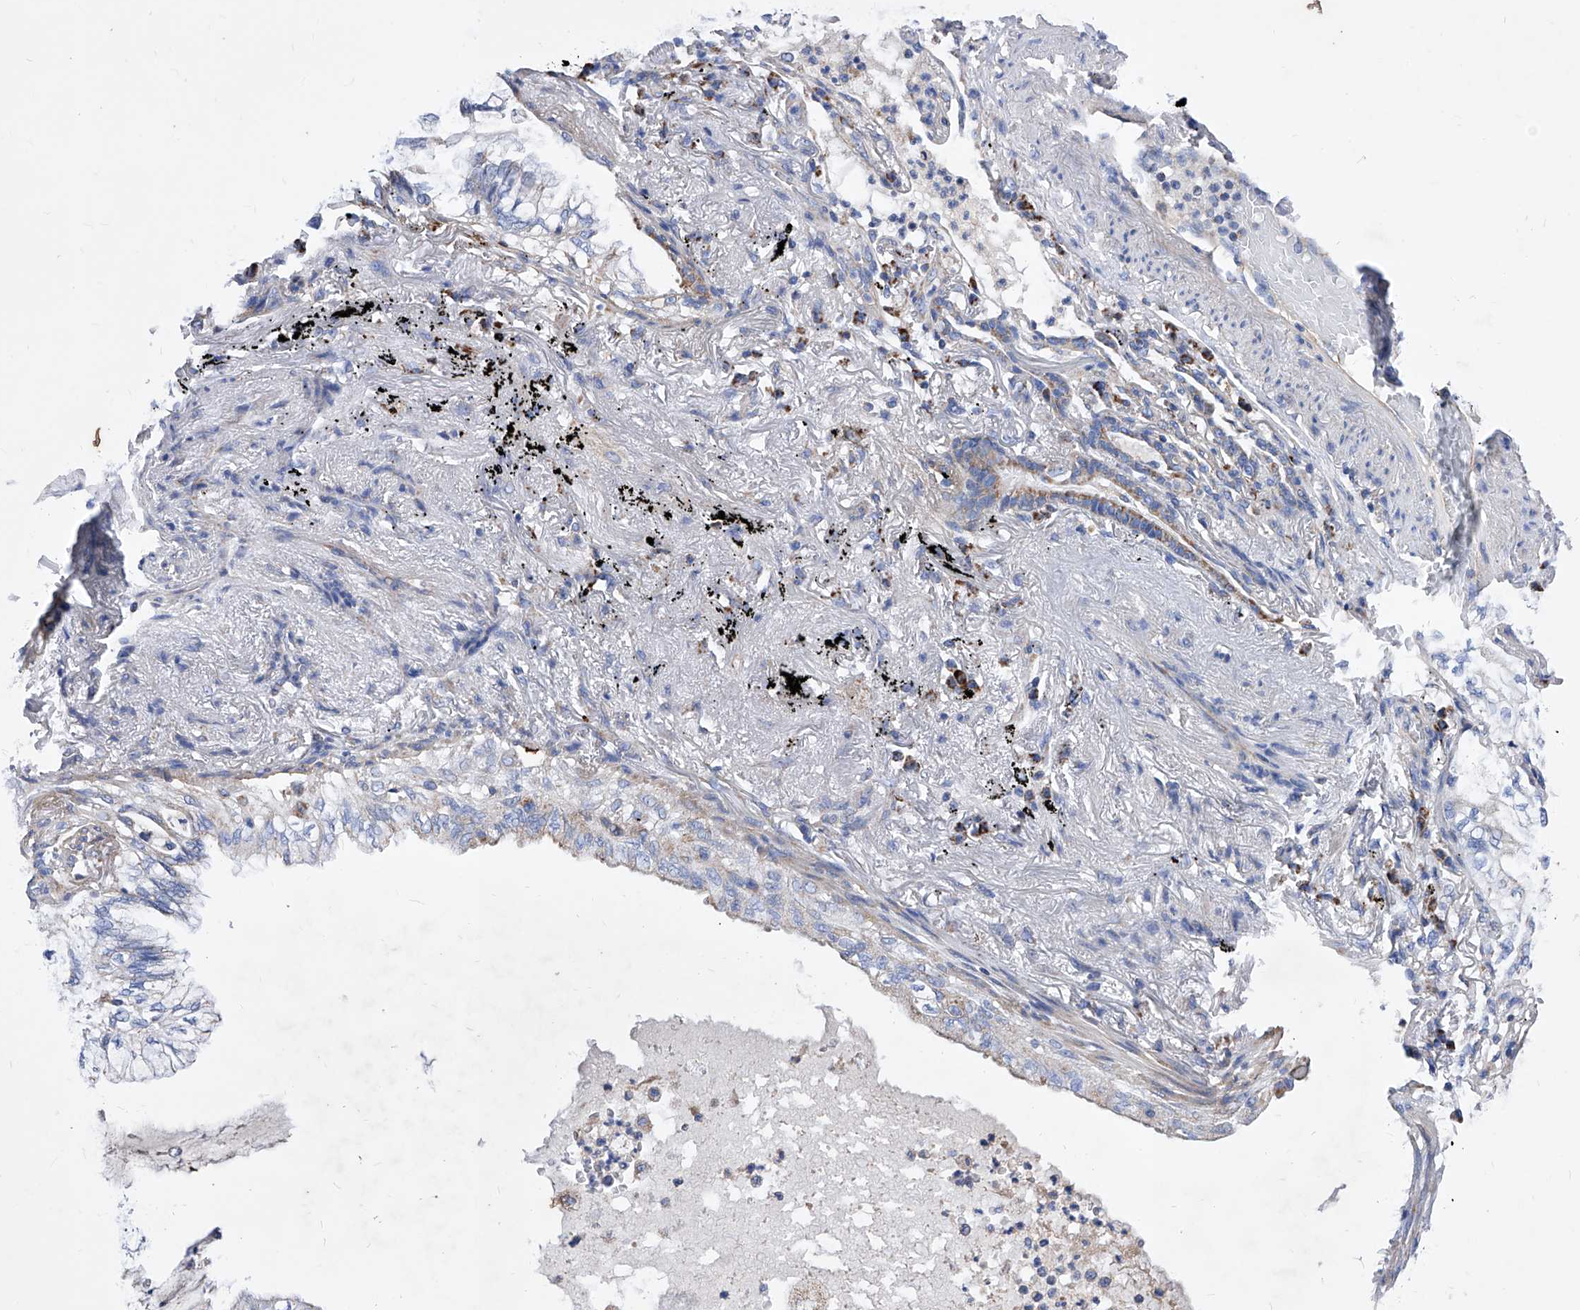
{"staining": {"intensity": "negative", "quantity": "none", "location": "none"}, "tissue": "lung cancer", "cell_type": "Tumor cells", "image_type": "cancer", "snomed": [{"axis": "morphology", "description": "Adenocarcinoma, NOS"}, {"axis": "topography", "description": "Lung"}], "caption": "Immunohistochemical staining of human lung cancer exhibits no significant expression in tumor cells. Brightfield microscopy of immunohistochemistry stained with DAB (brown) and hematoxylin (blue), captured at high magnification.", "gene": "HRNR", "patient": {"sex": "female", "age": 70}}